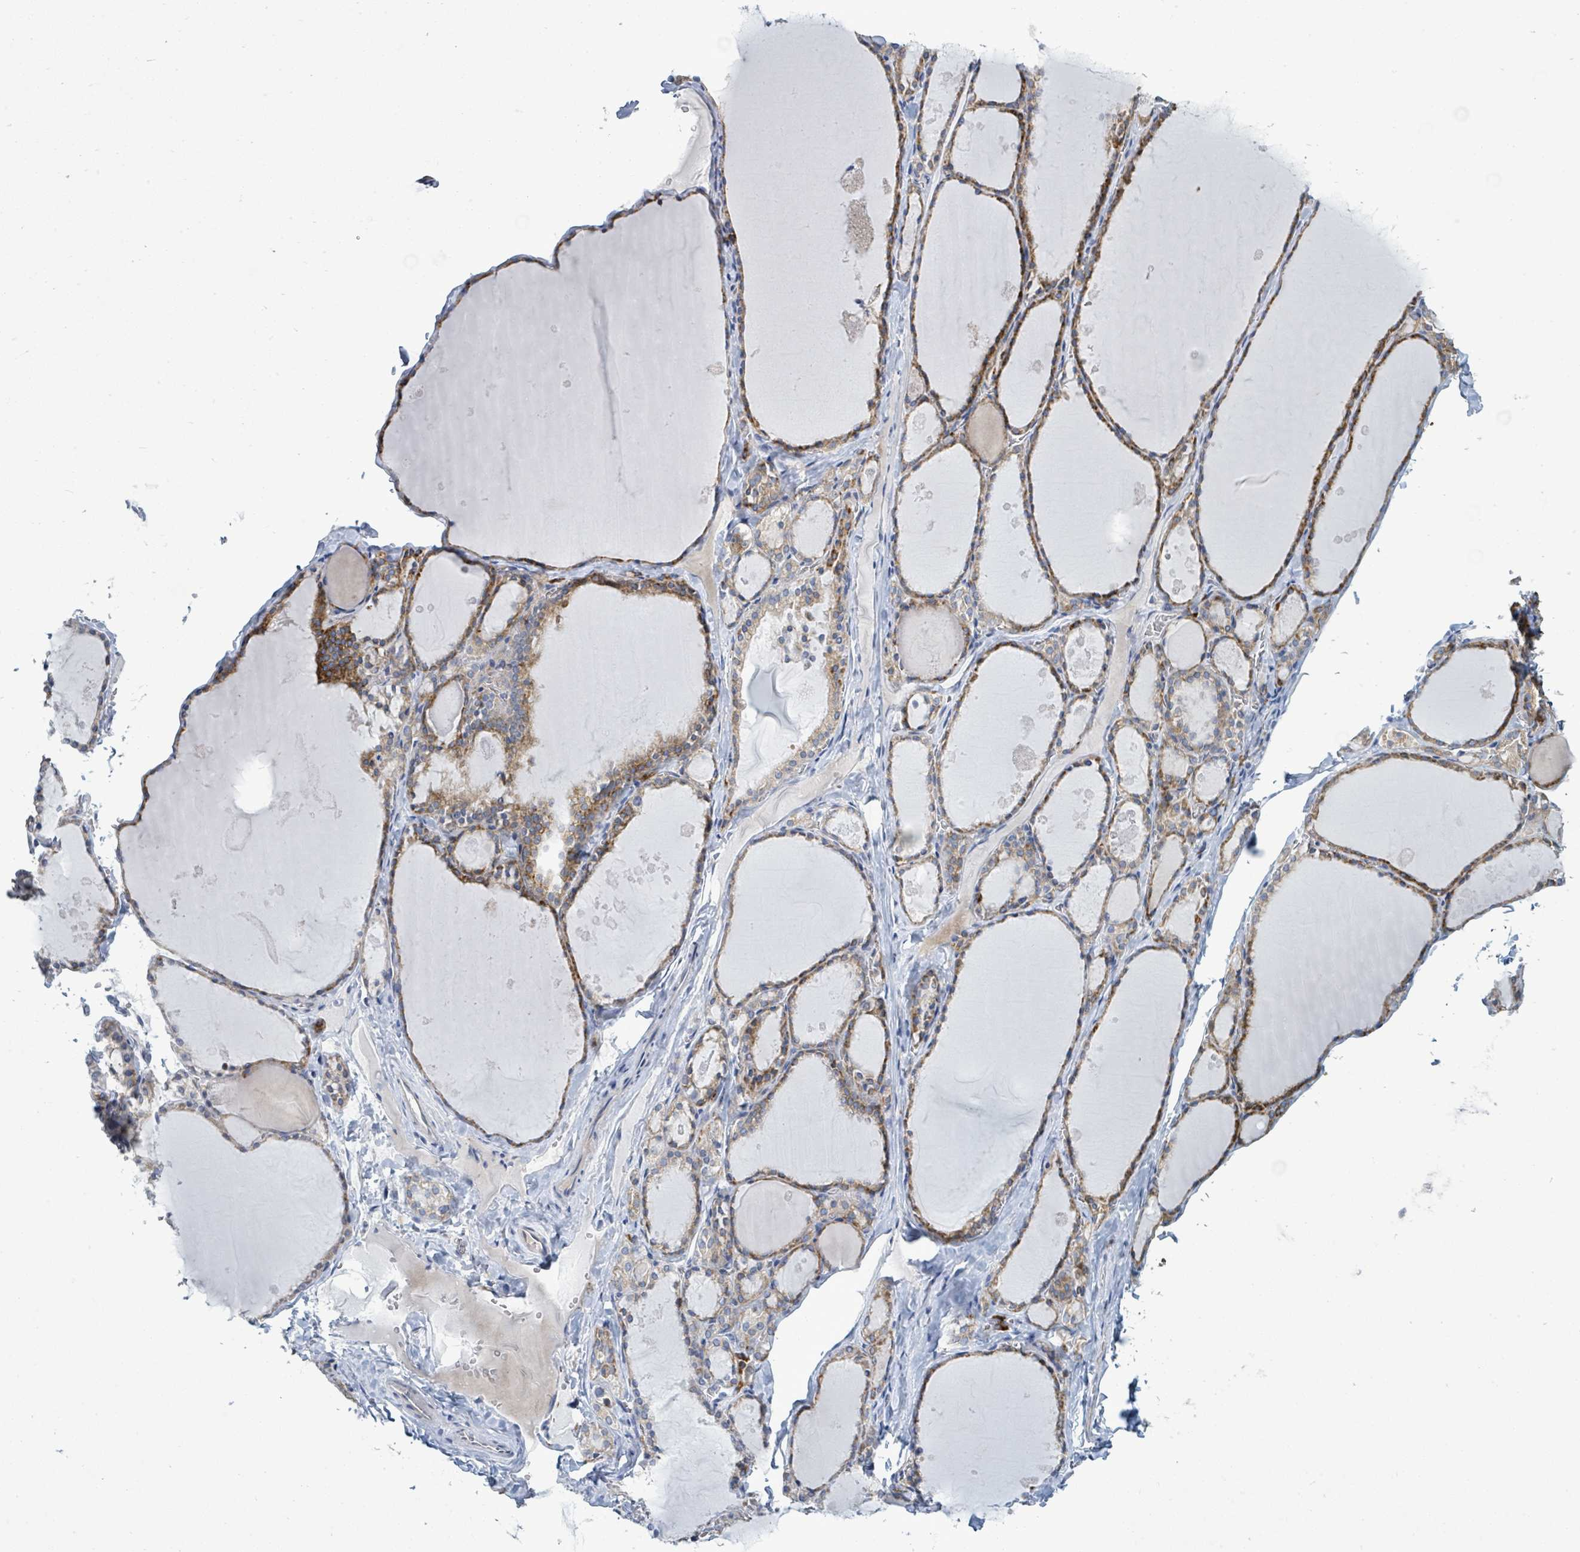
{"staining": {"intensity": "moderate", "quantity": ">75%", "location": "cytoplasmic/membranous"}, "tissue": "thyroid gland", "cell_type": "Glandular cells", "image_type": "normal", "snomed": [{"axis": "morphology", "description": "Normal tissue, NOS"}, {"axis": "topography", "description": "Thyroid gland"}], "caption": "Protein staining displays moderate cytoplasmic/membranous expression in approximately >75% of glandular cells in benign thyroid gland.", "gene": "SIRPB1", "patient": {"sex": "male", "age": 56}}